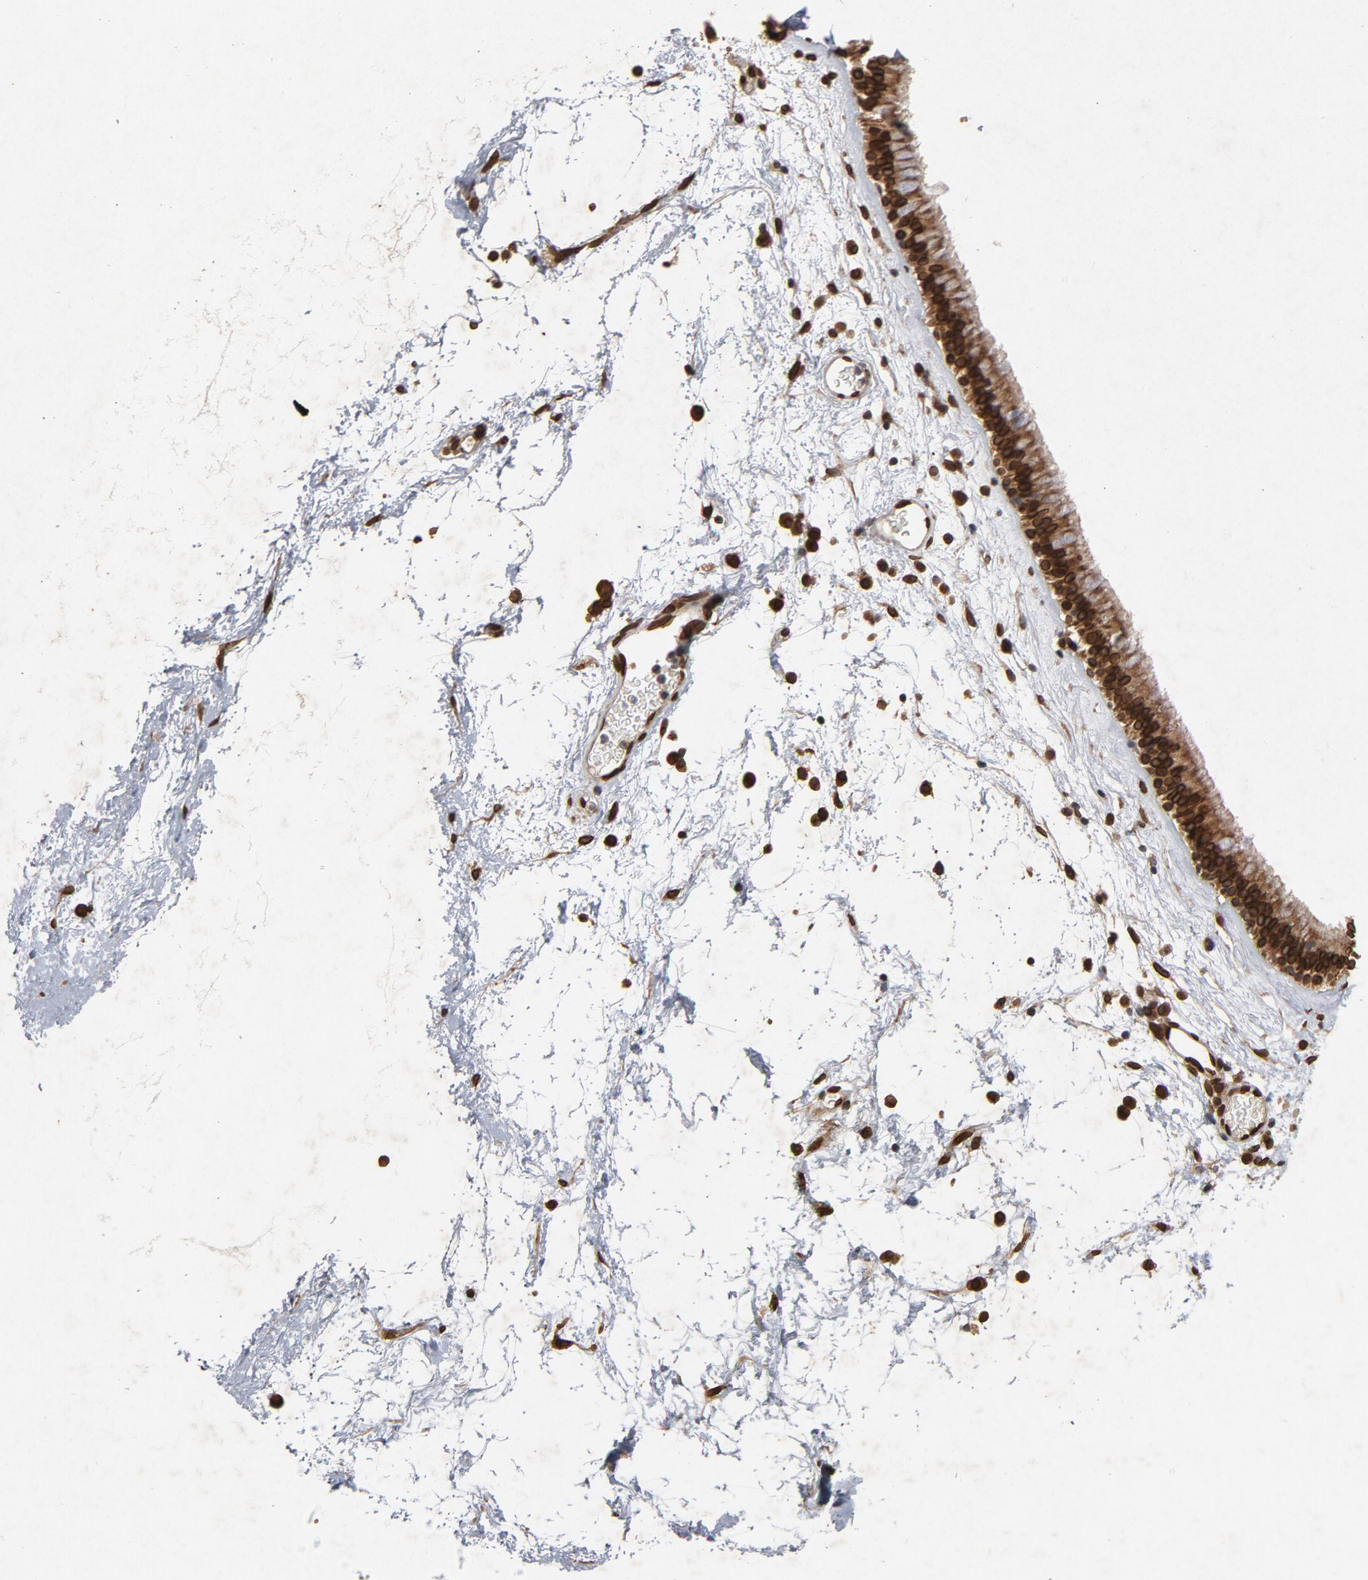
{"staining": {"intensity": "strong", "quantity": ">75%", "location": "cytoplasmic/membranous,nuclear"}, "tissue": "nasopharynx", "cell_type": "Respiratory epithelial cells", "image_type": "normal", "snomed": [{"axis": "morphology", "description": "Normal tissue, NOS"}, {"axis": "morphology", "description": "Inflammation, NOS"}, {"axis": "topography", "description": "Nasopharynx"}], "caption": "Immunohistochemistry (DAB) staining of benign human nasopharynx reveals strong cytoplasmic/membranous,nuclear protein staining in about >75% of respiratory epithelial cells. (IHC, brightfield microscopy, high magnification).", "gene": "LMNA", "patient": {"sex": "male", "age": 48}}